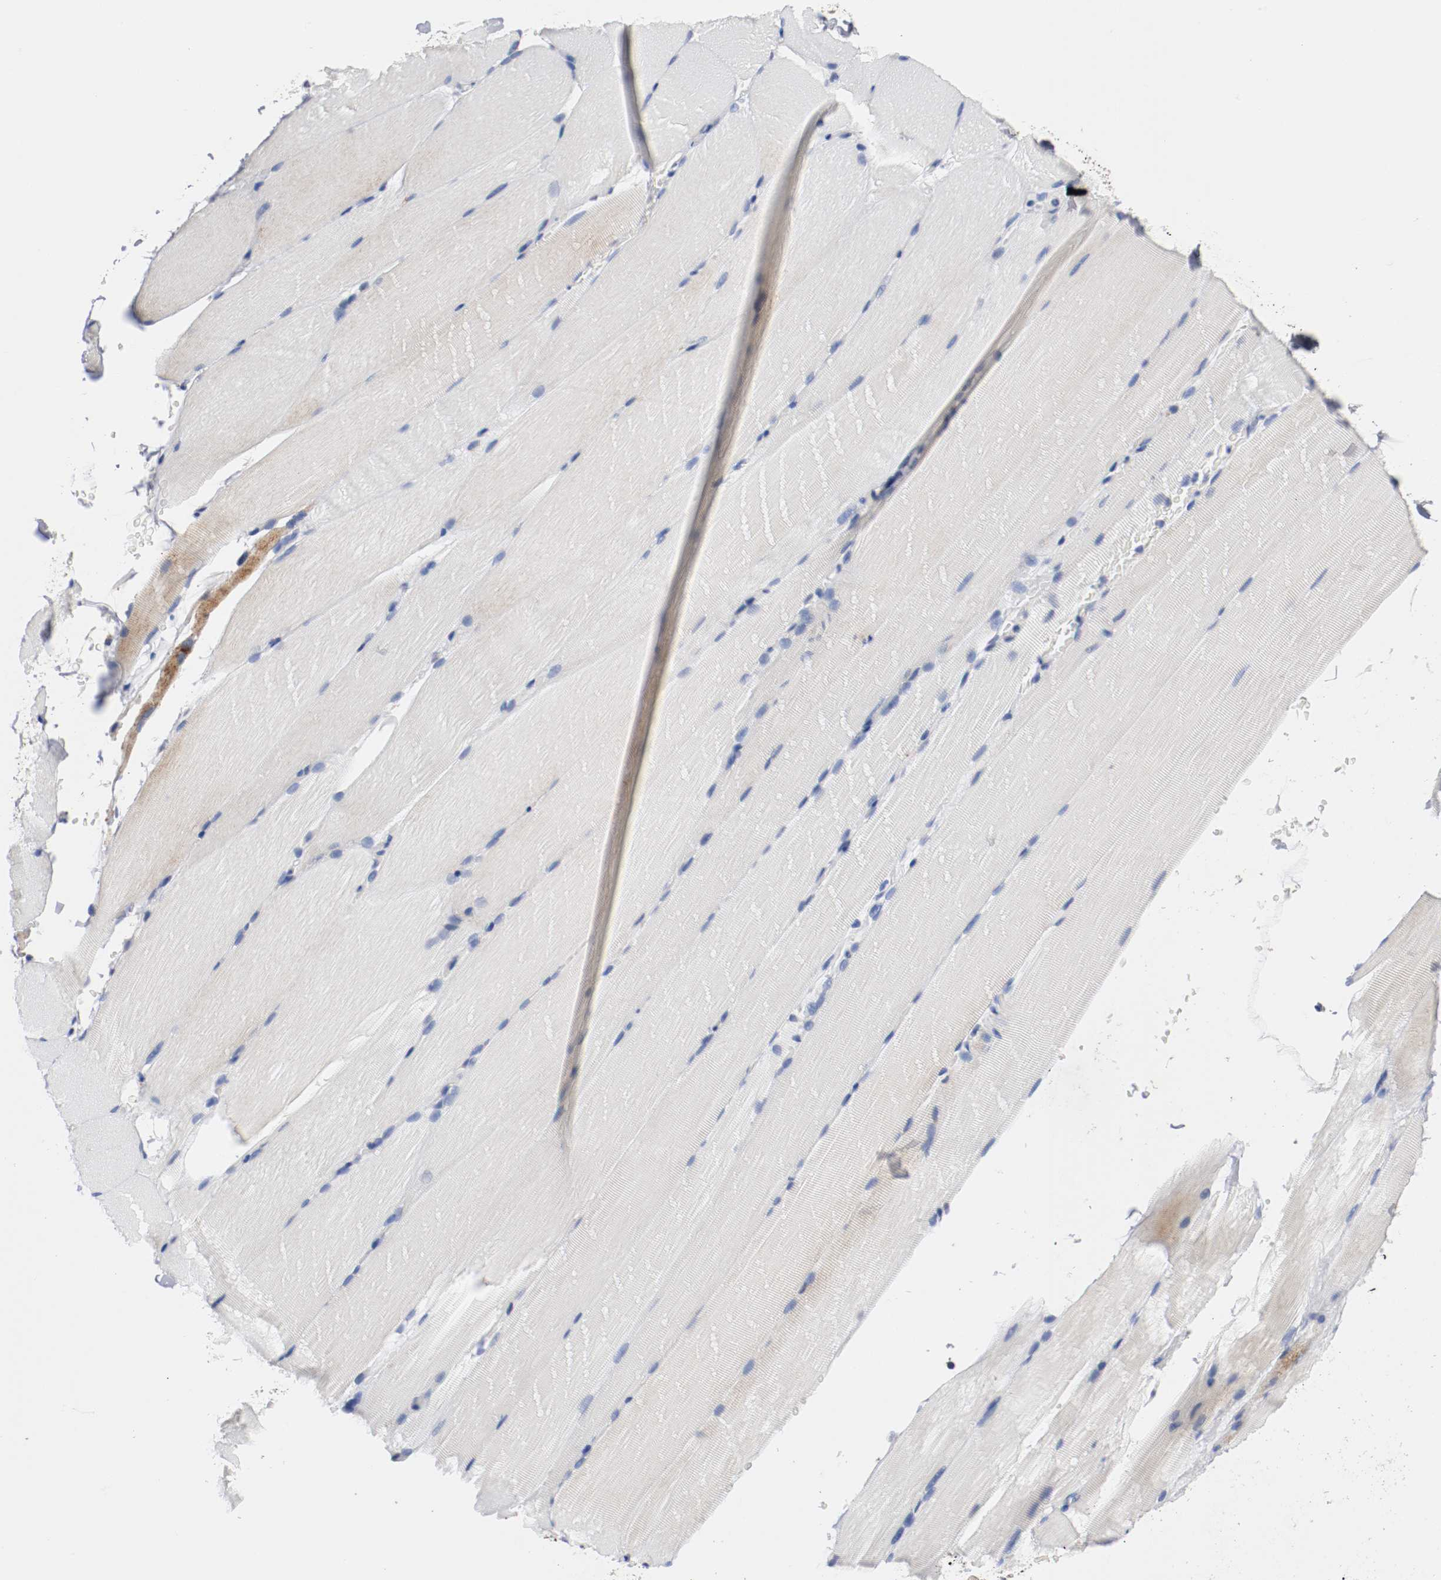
{"staining": {"intensity": "weak", "quantity": "<25%", "location": "cytoplasmic/membranous"}, "tissue": "skeletal muscle", "cell_type": "Myocytes", "image_type": "normal", "snomed": [{"axis": "morphology", "description": "Normal tissue, NOS"}, {"axis": "topography", "description": "Skeletal muscle"}, {"axis": "topography", "description": "Parathyroid gland"}], "caption": "This is a histopathology image of IHC staining of benign skeletal muscle, which shows no expression in myocytes. (Immunohistochemistry (ihc), brightfield microscopy, high magnification).", "gene": "TUBD1", "patient": {"sex": "female", "age": 37}}